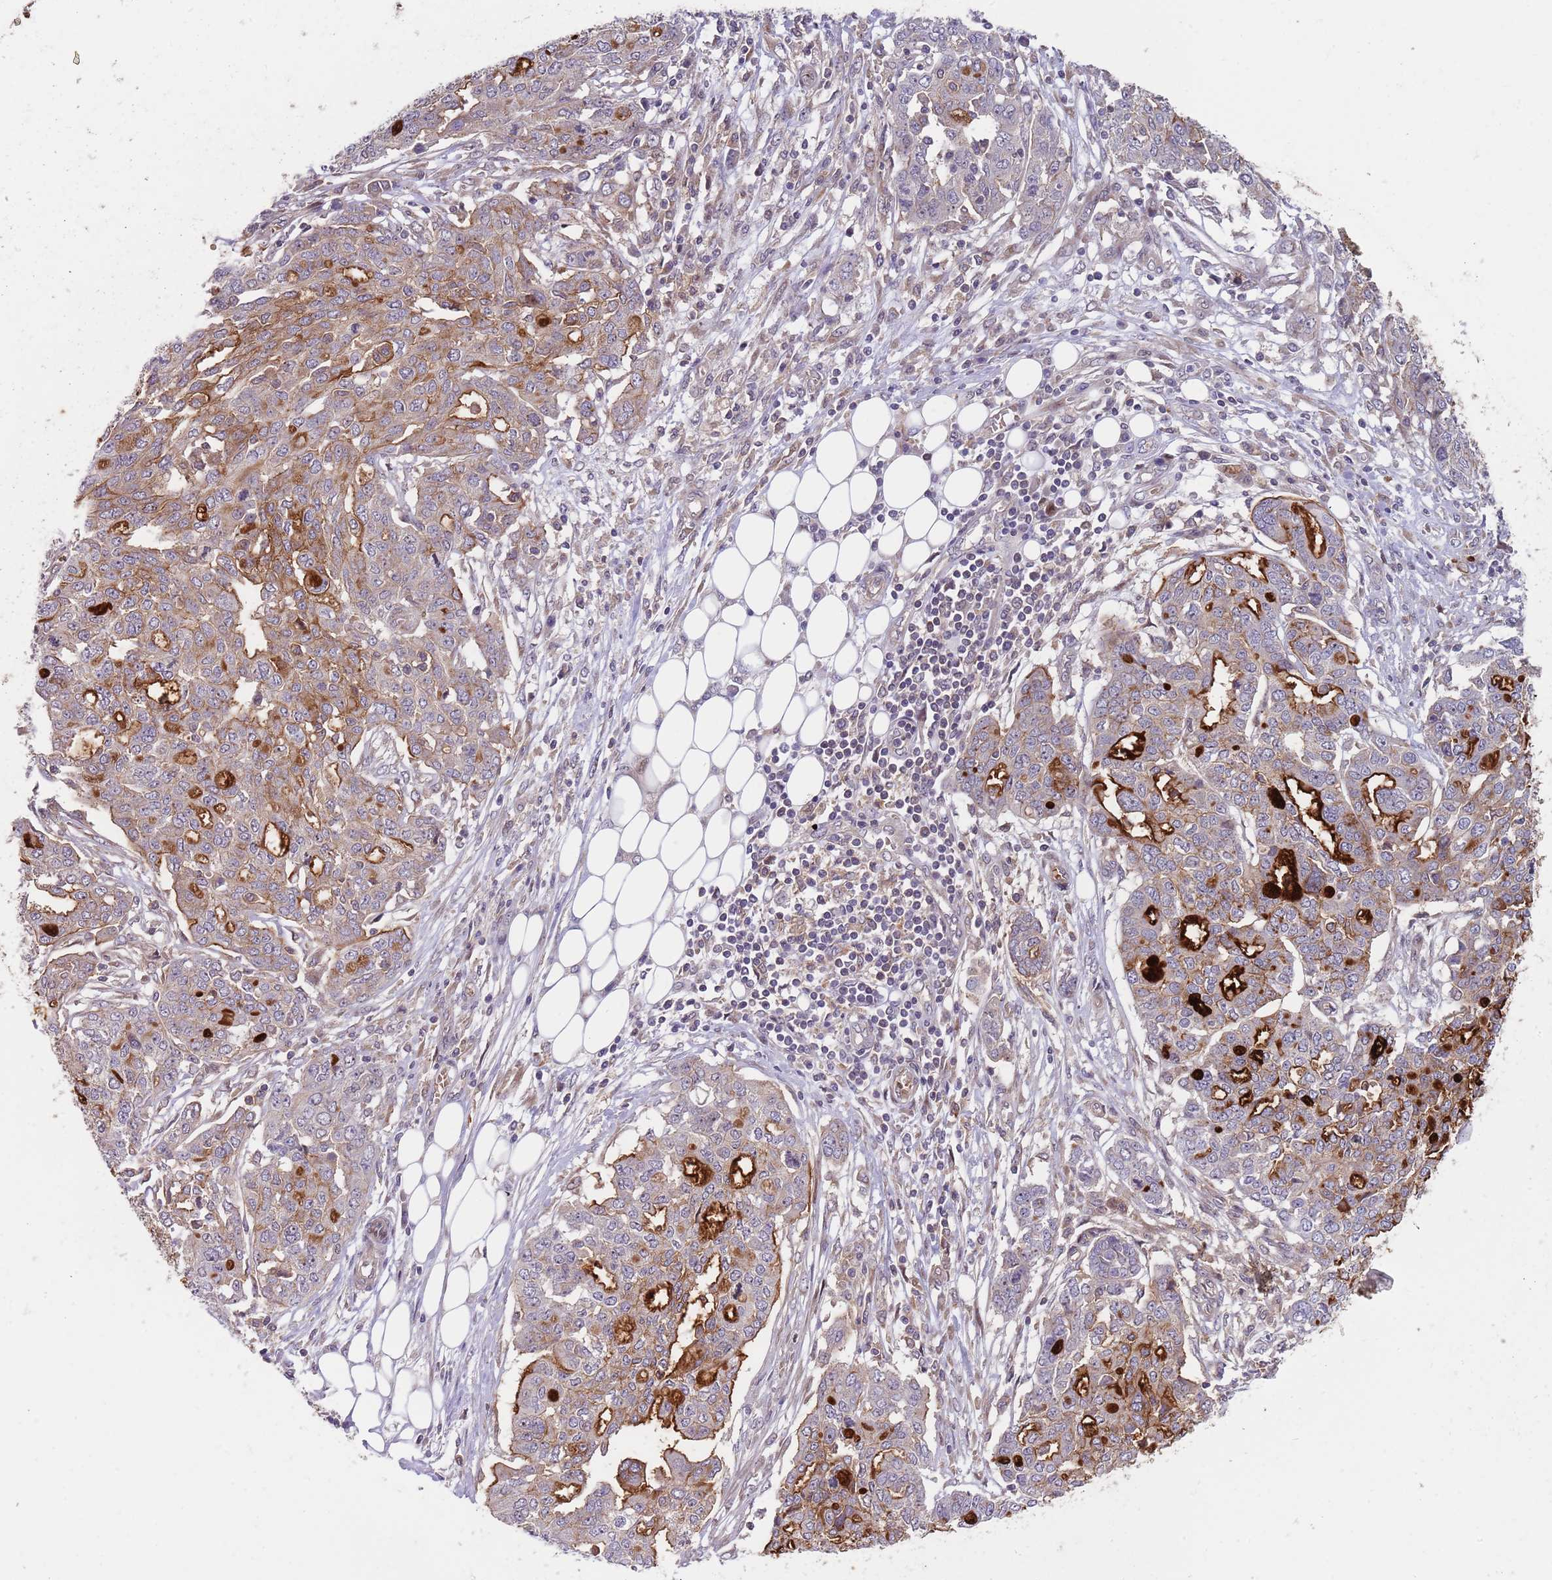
{"staining": {"intensity": "strong", "quantity": "<25%", "location": "cytoplasmic/membranous"}, "tissue": "ovarian cancer", "cell_type": "Tumor cells", "image_type": "cancer", "snomed": [{"axis": "morphology", "description": "Cystadenocarcinoma, serous, NOS"}, {"axis": "topography", "description": "Soft tissue"}, {"axis": "topography", "description": "Ovary"}], "caption": "Human ovarian serous cystadenocarcinoma stained for a protein (brown) reveals strong cytoplasmic/membranous positive expression in approximately <25% of tumor cells.", "gene": "GGA1", "patient": {"sex": "female", "age": 57}}